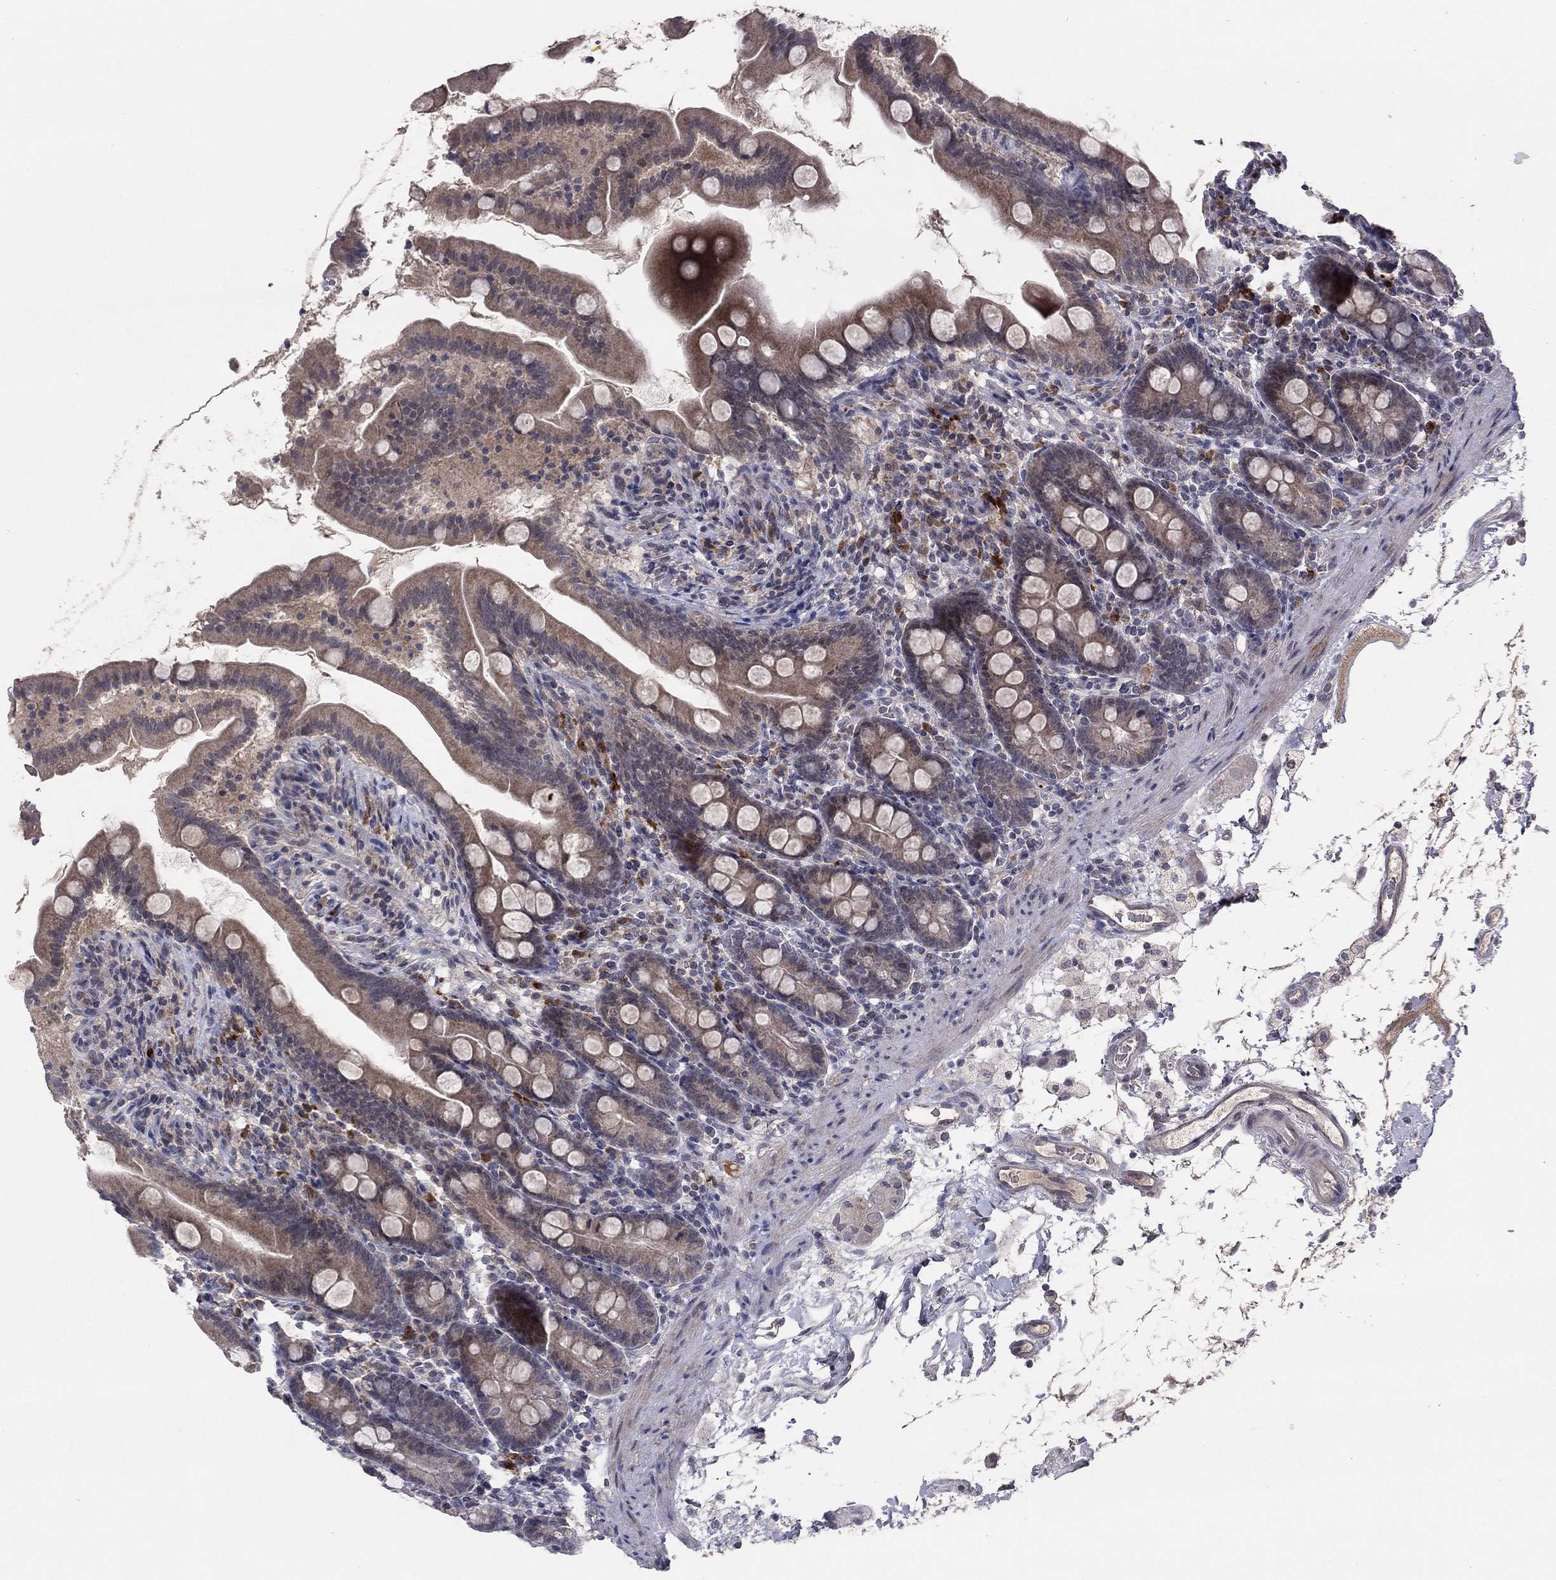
{"staining": {"intensity": "weak", "quantity": "25%-75%", "location": "cytoplasmic/membranous"}, "tissue": "small intestine", "cell_type": "Glandular cells", "image_type": "normal", "snomed": [{"axis": "morphology", "description": "Normal tissue, NOS"}, {"axis": "topography", "description": "Small intestine"}], "caption": "Immunohistochemistry (IHC) staining of normal small intestine, which shows low levels of weak cytoplasmic/membranous staining in approximately 25%-75% of glandular cells indicating weak cytoplasmic/membranous protein expression. The staining was performed using DAB (3,3'-diaminobenzidine) (brown) for protein detection and nuclei were counterstained in hematoxylin (blue).", "gene": "IL4", "patient": {"sex": "female", "age": 44}}